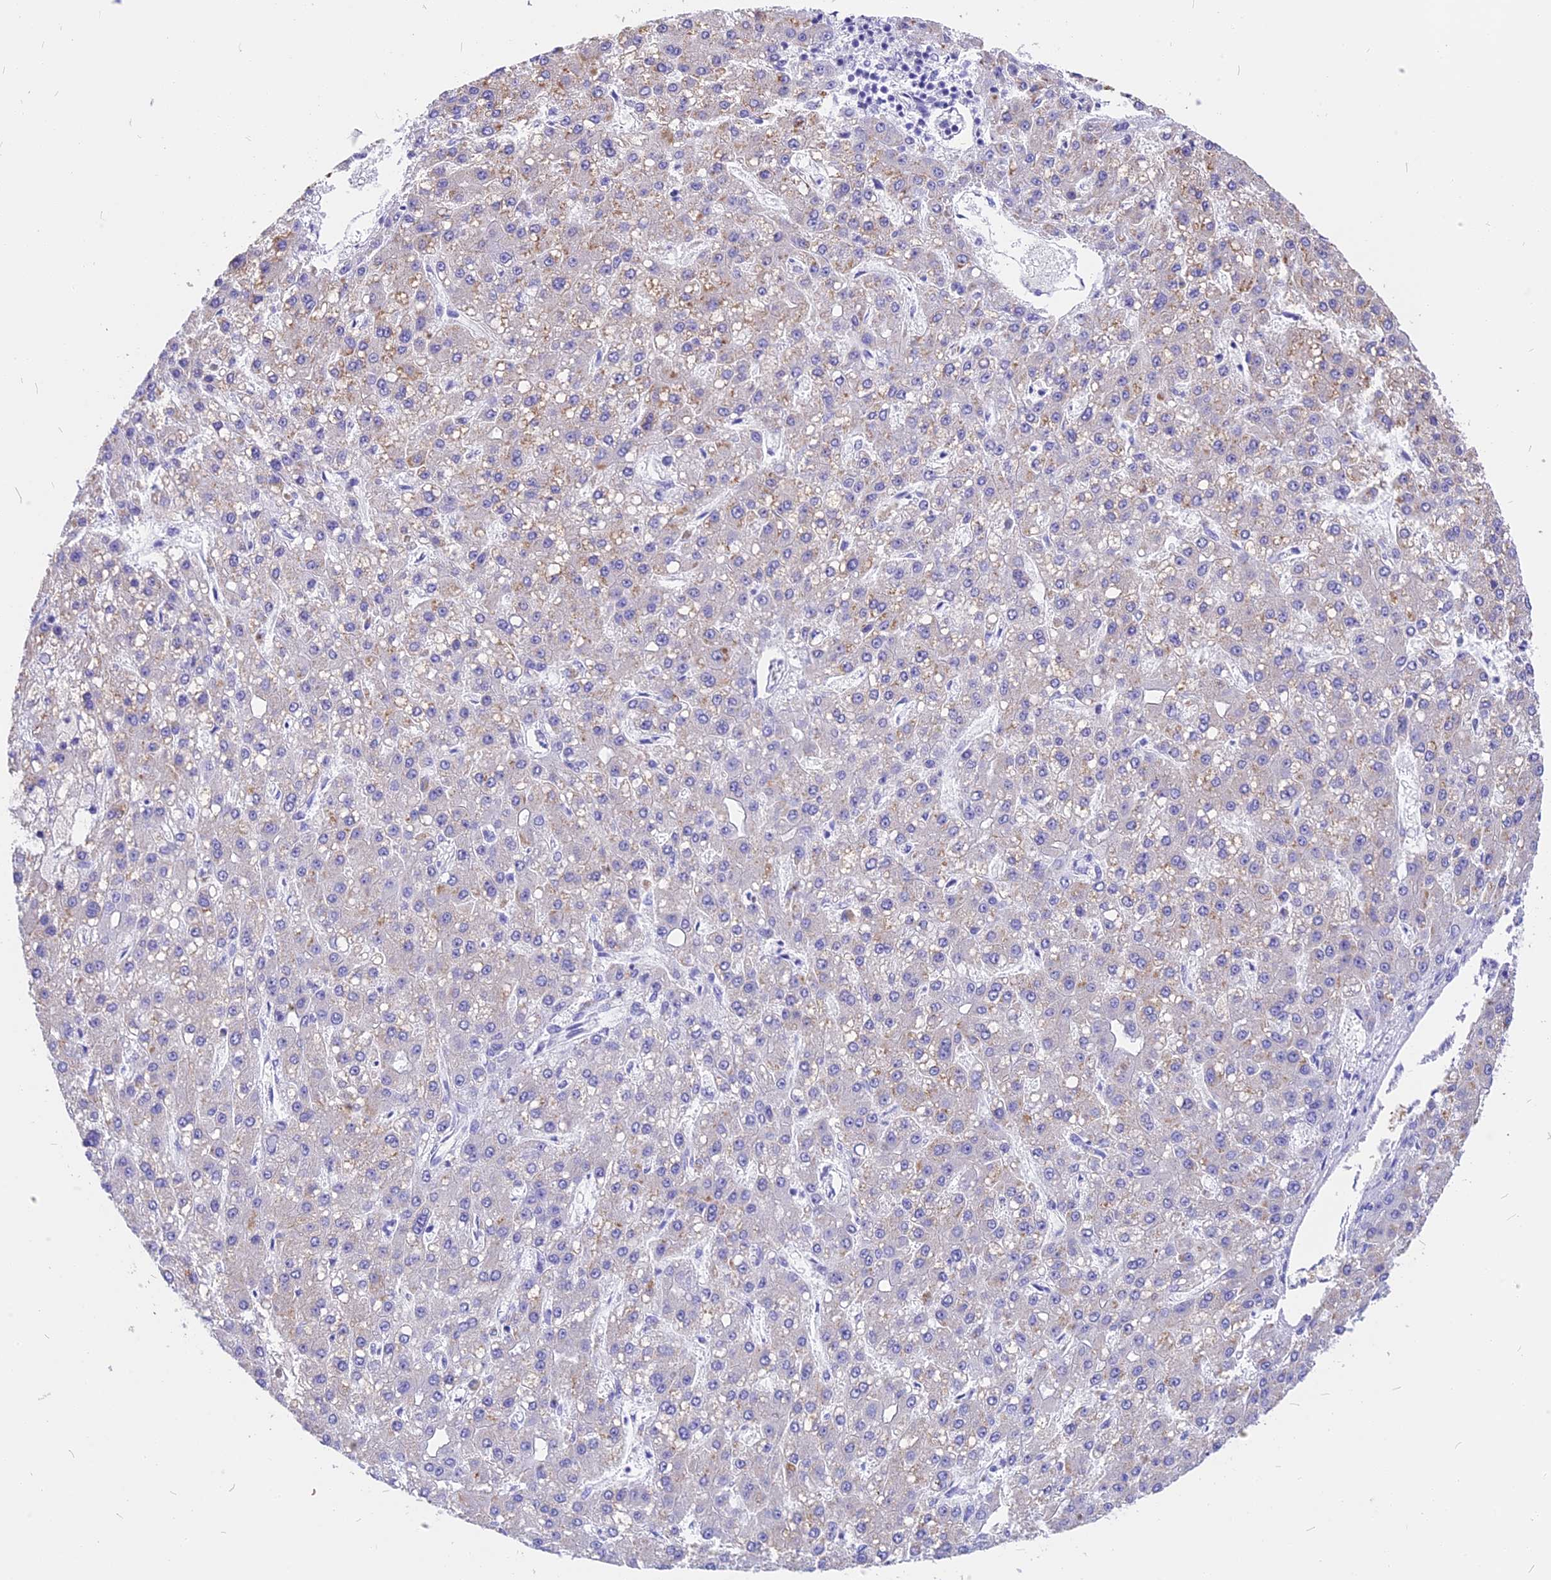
{"staining": {"intensity": "weak", "quantity": "<25%", "location": "cytoplasmic/membranous"}, "tissue": "liver cancer", "cell_type": "Tumor cells", "image_type": "cancer", "snomed": [{"axis": "morphology", "description": "Carcinoma, Hepatocellular, NOS"}, {"axis": "topography", "description": "Liver"}], "caption": "IHC of liver cancer (hepatocellular carcinoma) reveals no expression in tumor cells.", "gene": "TNNC2", "patient": {"sex": "male", "age": 67}}